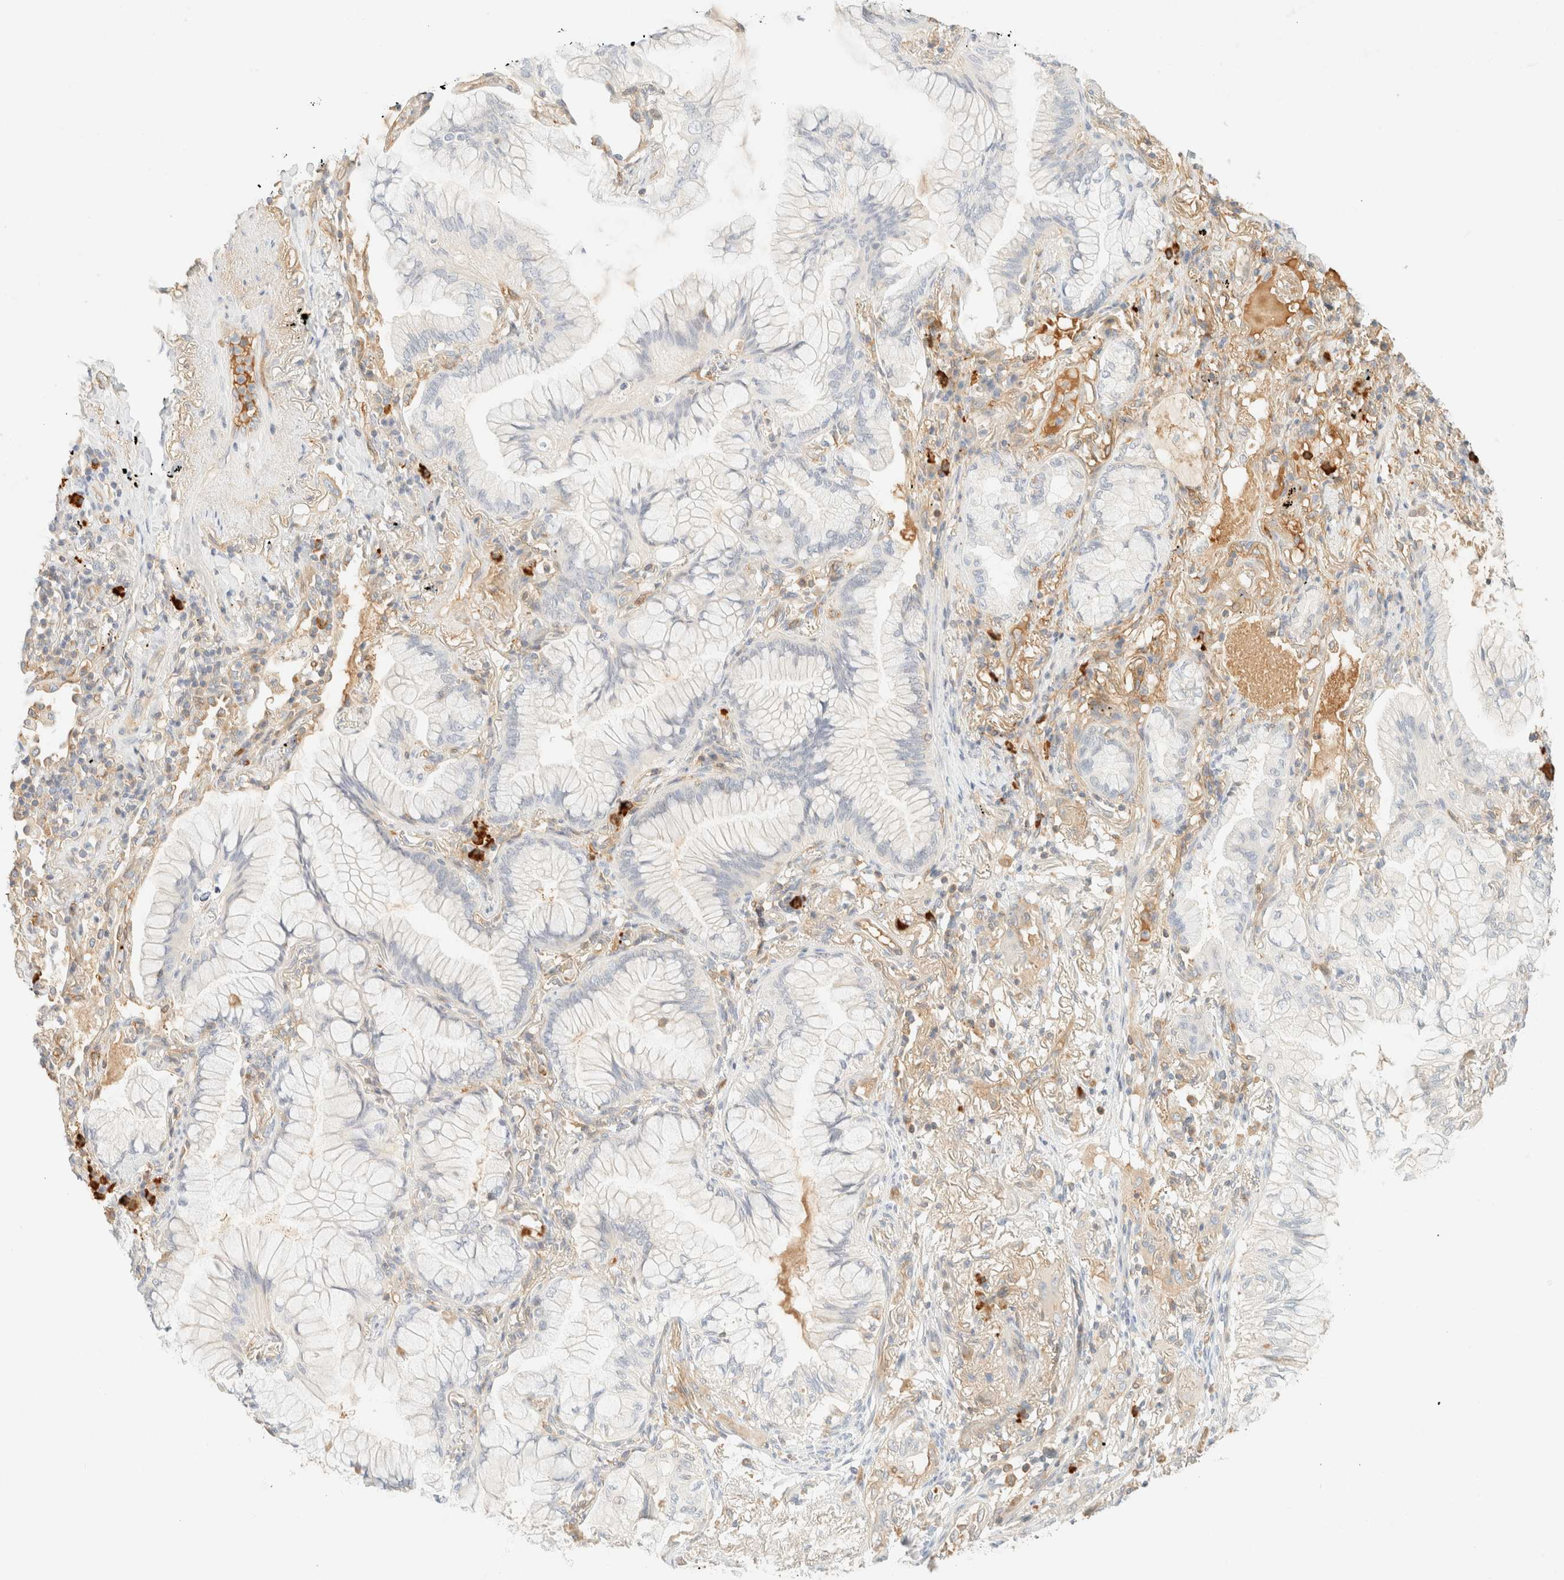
{"staining": {"intensity": "negative", "quantity": "none", "location": "none"}, "tissue": "lung cancer", "cell_type": "Tumor cells", "image_type": "cancer", "snomed": [{"axis": "morphology", "description": "Adenocarcinoma, NOS"}, {"axis": "topography", "description": "Lung"}], "caption": "The image displays no significant expression in tumor cells of lung adenocarcinoma.", "gene": "FHOD1", "patient": {"sex": "female", "age": 70}}